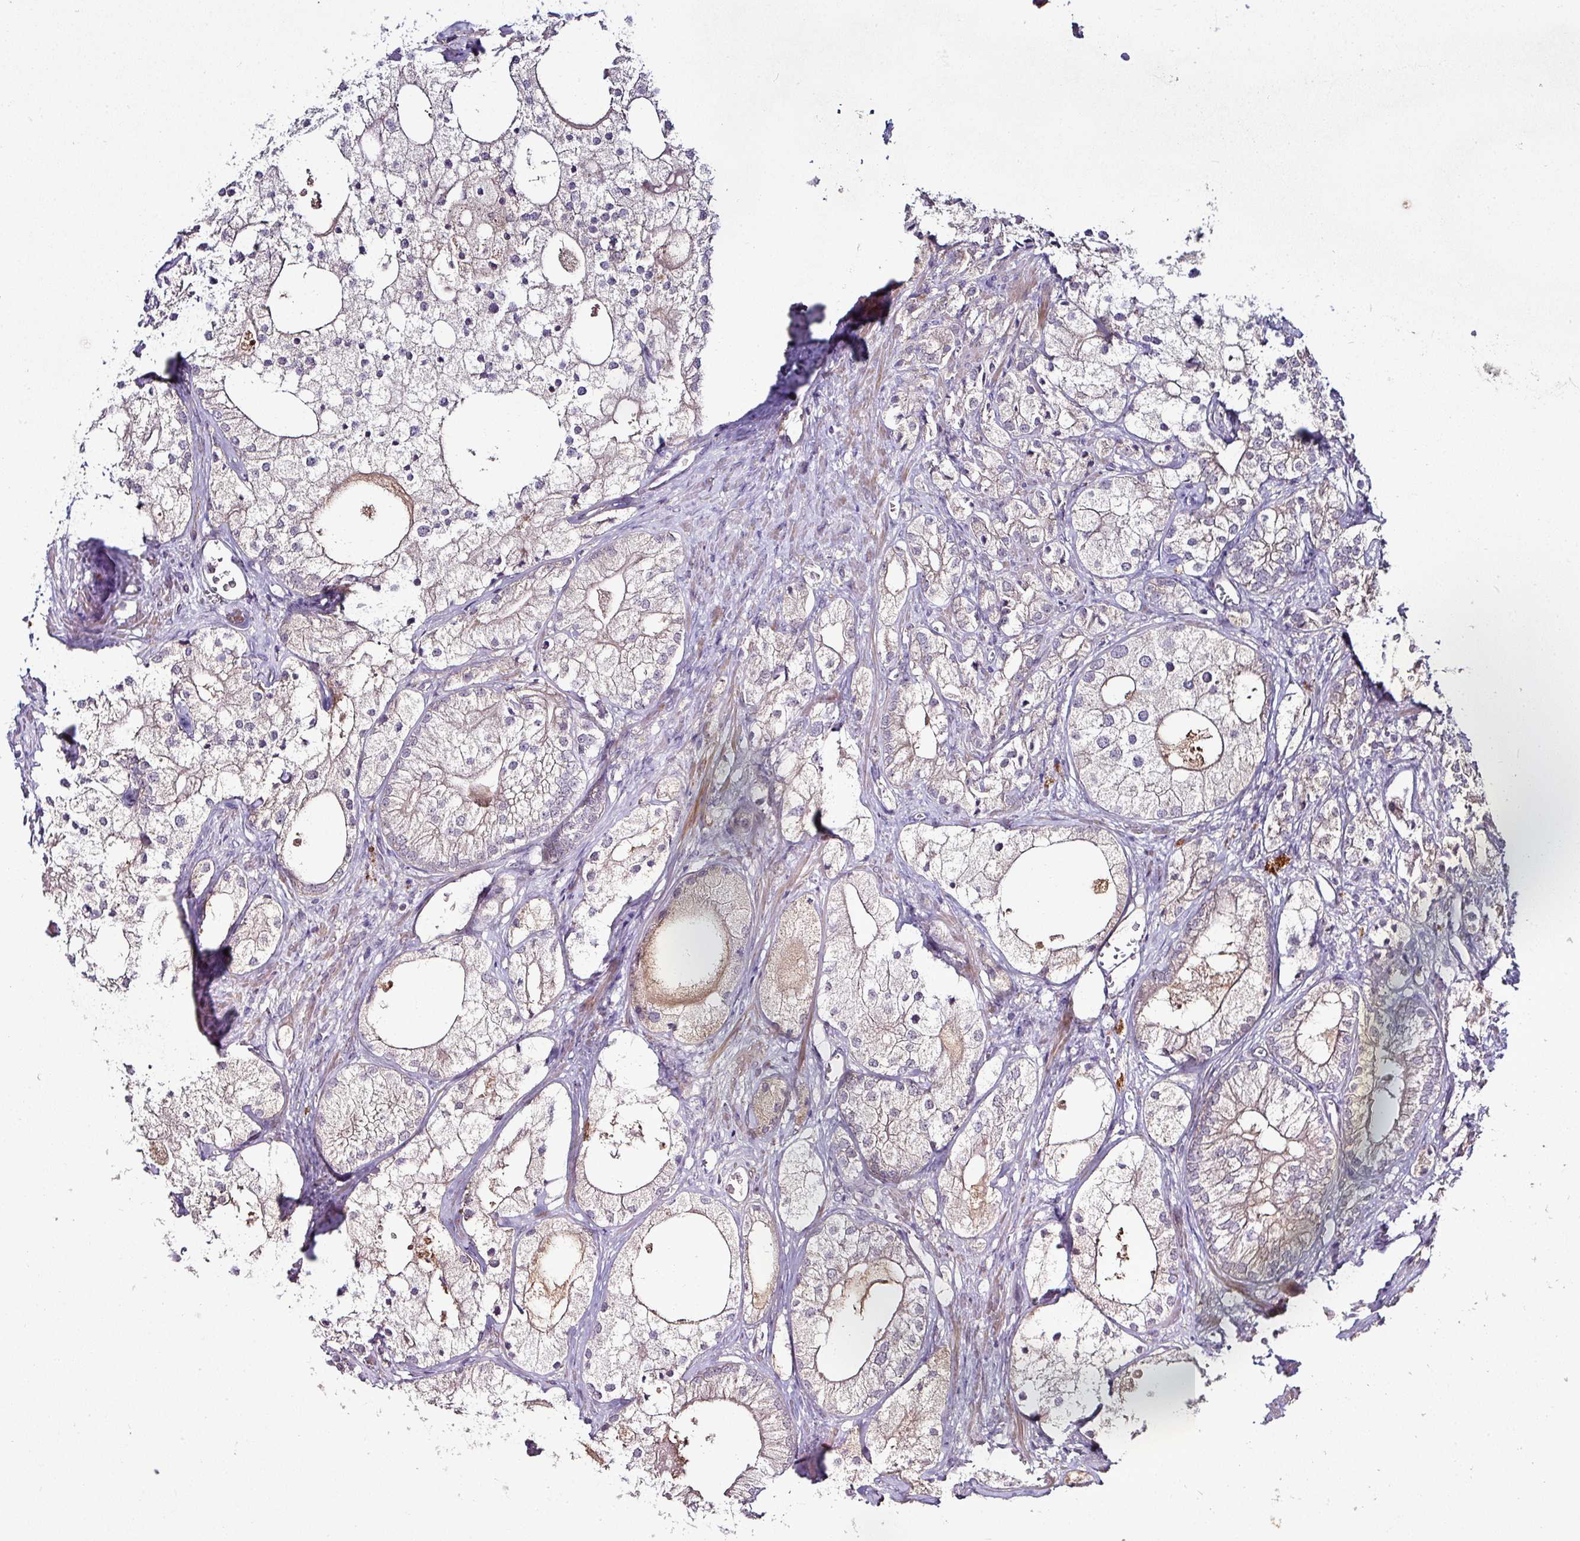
{"staining": {"intensity": "weak", "quantity": "25%-75%", "location": "cytoplasmic/membranous"}, "tissue": "prostate cancer", "cell_type": "Tumor cells", "image_type": "cancer", "snomed": [{"axis": "morphology", "description": "Adenocarcinoma, Low grade"}, {"axis": "topography", "description": "Prostate"}], "caption": "Protein expression analysis of human prostate cancer (low-grade adenocarcinoma) reveals weak cytoplasmic/membranous expression in approximately 25%-75% of tumor cells. Using DAB (brown) and hematoxylin (blue) stains, captured at high magnification using brightfield microscopy.", "gene": "AEBP2", "patient": {"sex": "male", "age": 69}}